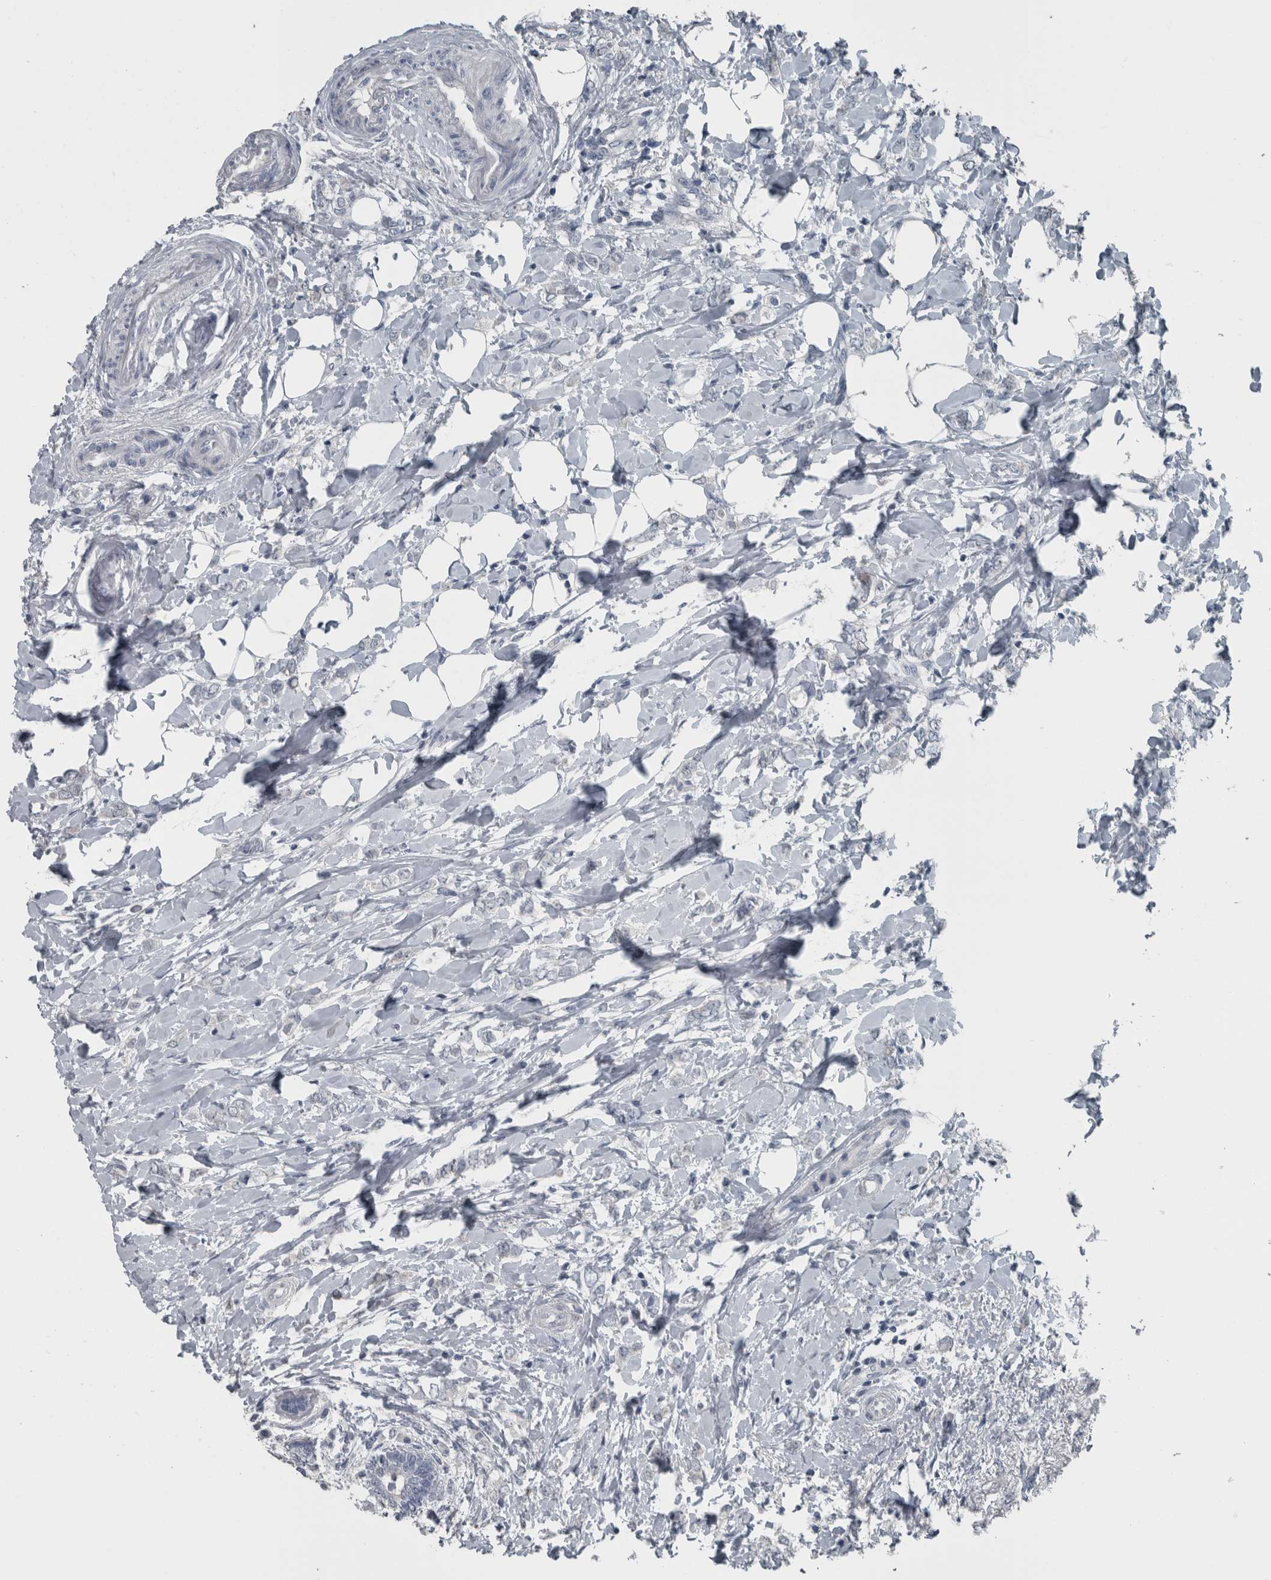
{"staining": {"intensity": "negative", "quantity": "none", "location": "none"}, "tissue": "breast cancer", "cell_type": "Tumor cells", "image_type": "cancer", "snomed": [{"axis": "morphology", "description": "Normal tissue, NOS"}, {"axis": "morphology", "description": "Lobular carcinoma"}, {"axis": "topography", "description": "Breast"}], "caption": "Immunohistochemistry (IHC) of human lobular carcinoma (breast) demonstrates no expression in tumor cells.", "gene": "KRT20", "patient": {"sex": "female", "age": 47}}